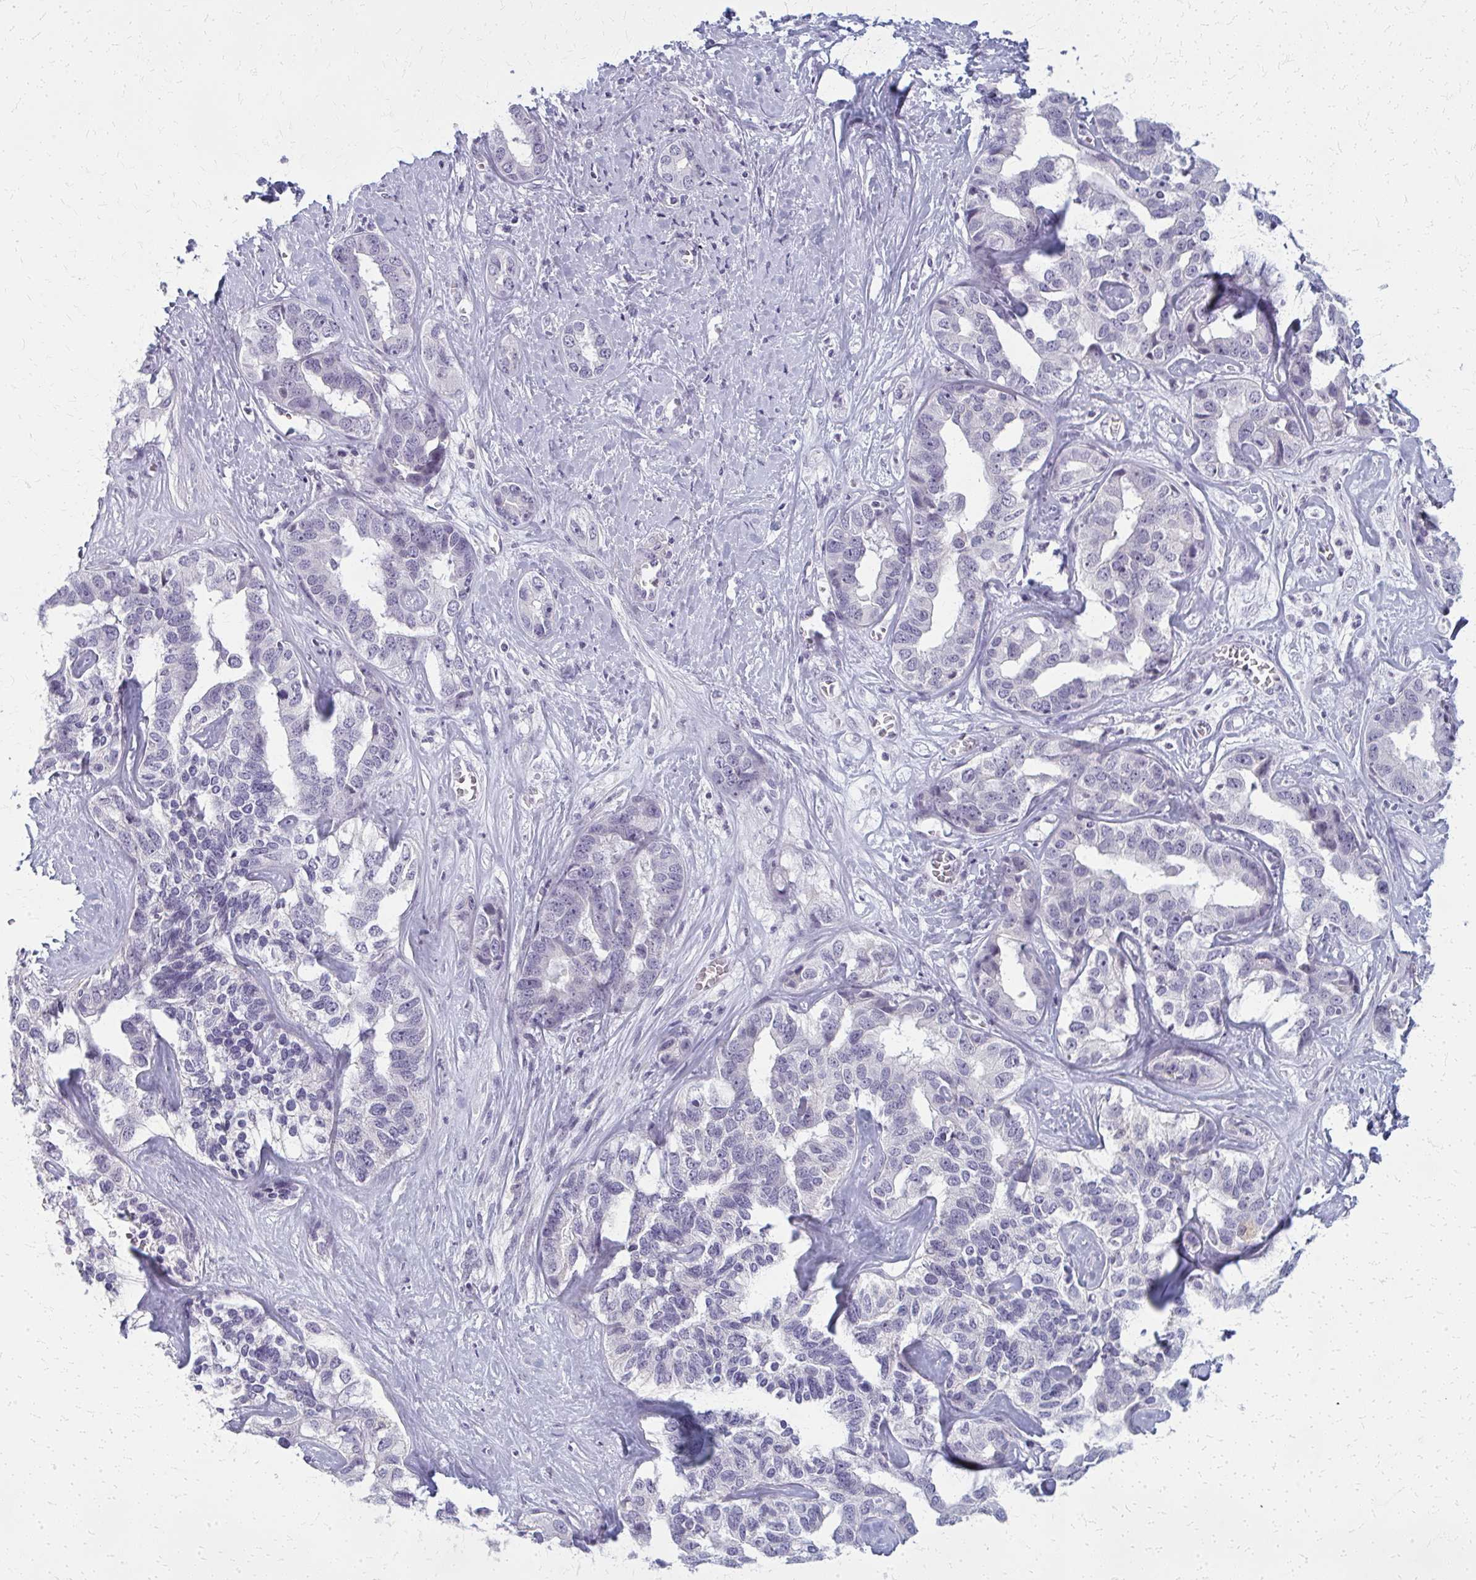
{"staining": {"intensity": "negative", "quantity": "none", "location": "none"}, "tissue": "liver cancer", "cell_type": "Tumor cells", "image_type": "cancer", "snomed": [{"axis": "morphology", "description": "Cholangiocarcinoma"}, {"axis": "topography", "description": "Liver"}], "caption": "Histopathology image shows no protein expression in tumor cells of cholangiocarcinoma (liver) tissue.", "gene": "CASQ2", "patient": {"sex": "male", "age": 59}}